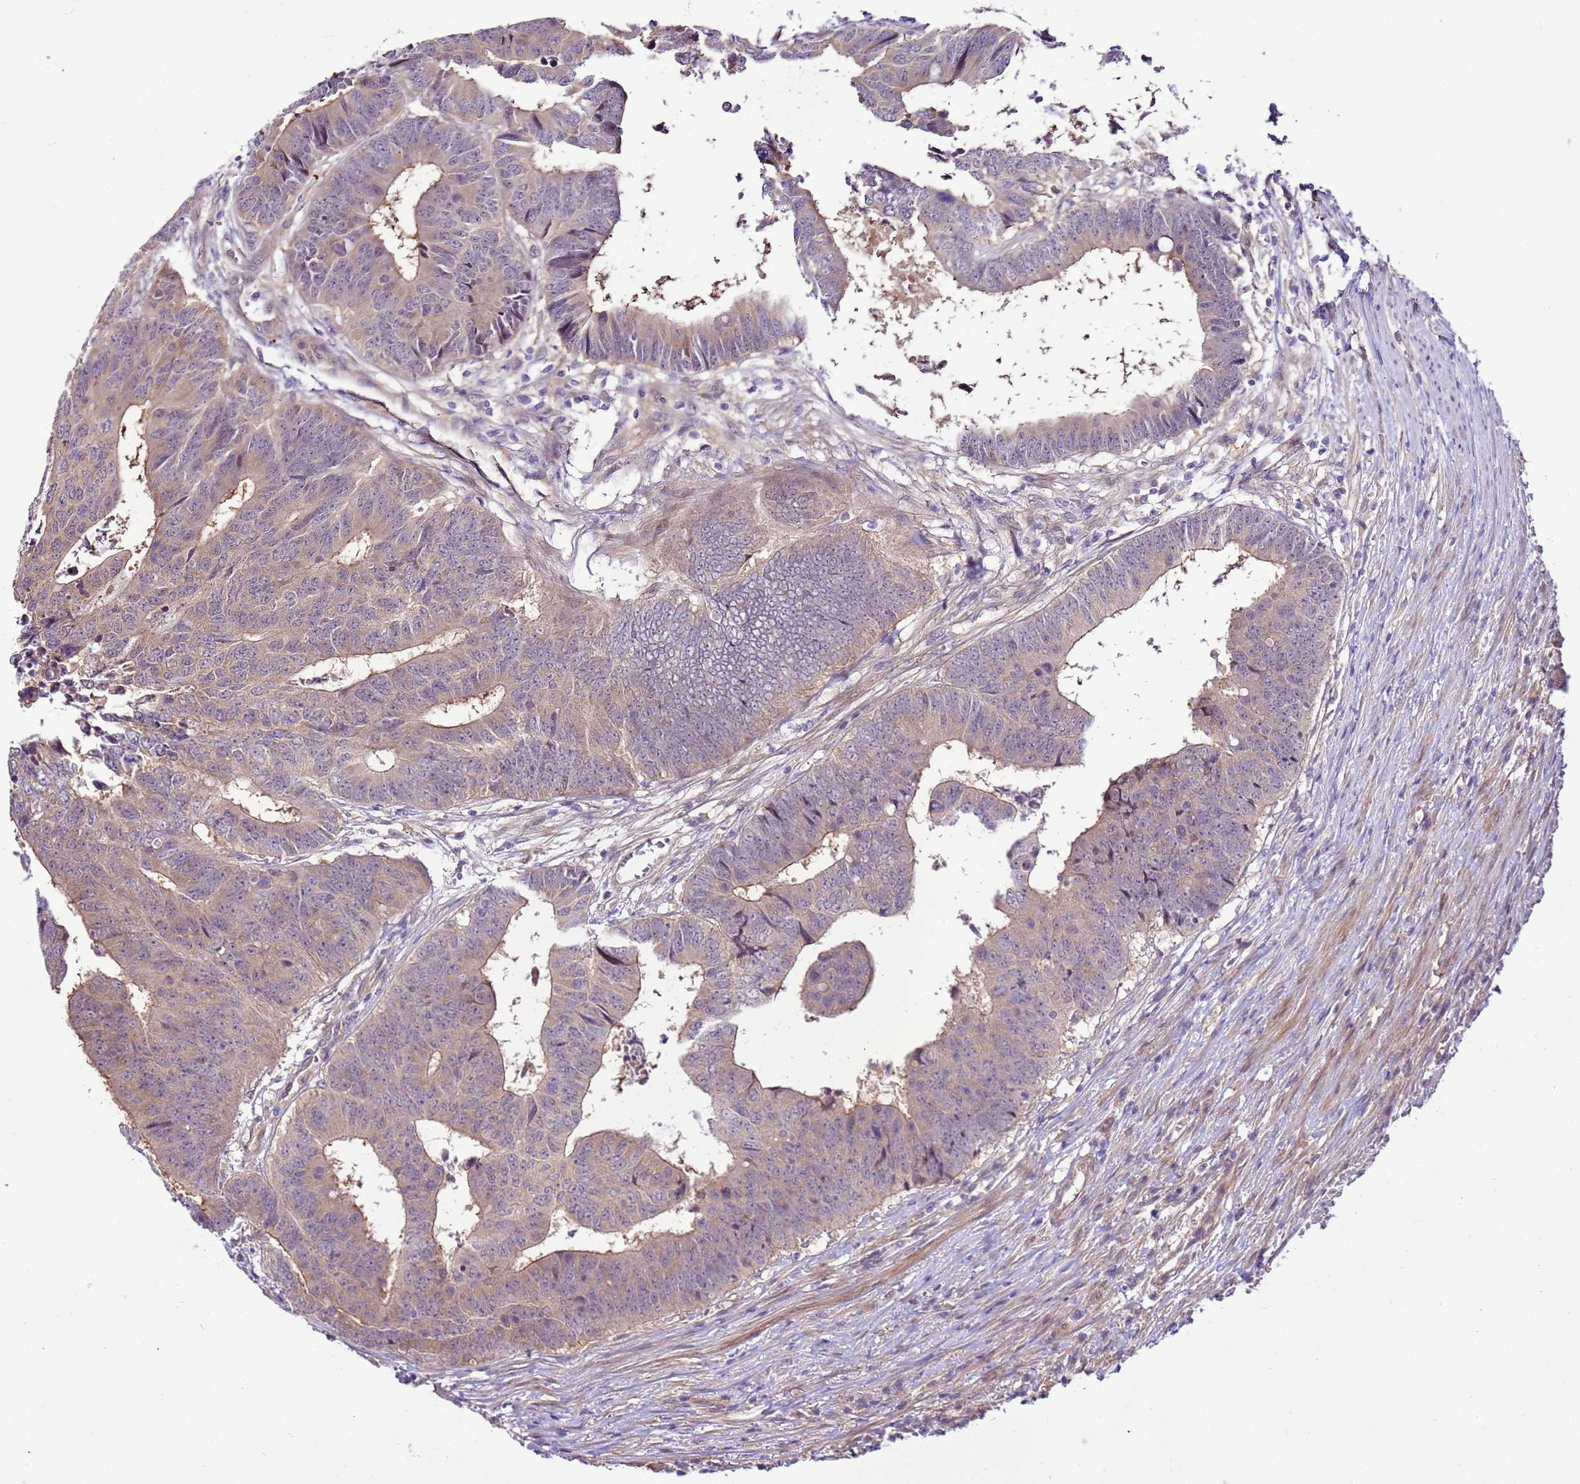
{"staining": {"intensity": "weak", "quantity": "25%-75%", "location": "cytoplasmic/membranous"}, "tissue": "colorectal cancer", "cell_type": "Tumor cells", "image_type": "cancer", "snomed": [{"axis": "morphology", "description": "Adenocarcinoma, NOS"}, {"axis": "topography", "description": "Rectum"}], "caption": "Immunohistochemical staining of colorectal cancer shows weak cytoplasmic/membranous protein positivity in about 25%-75% of tumor cells.", "gene": "SCARA3", "patient": {"sex": "male", "age": 84}}